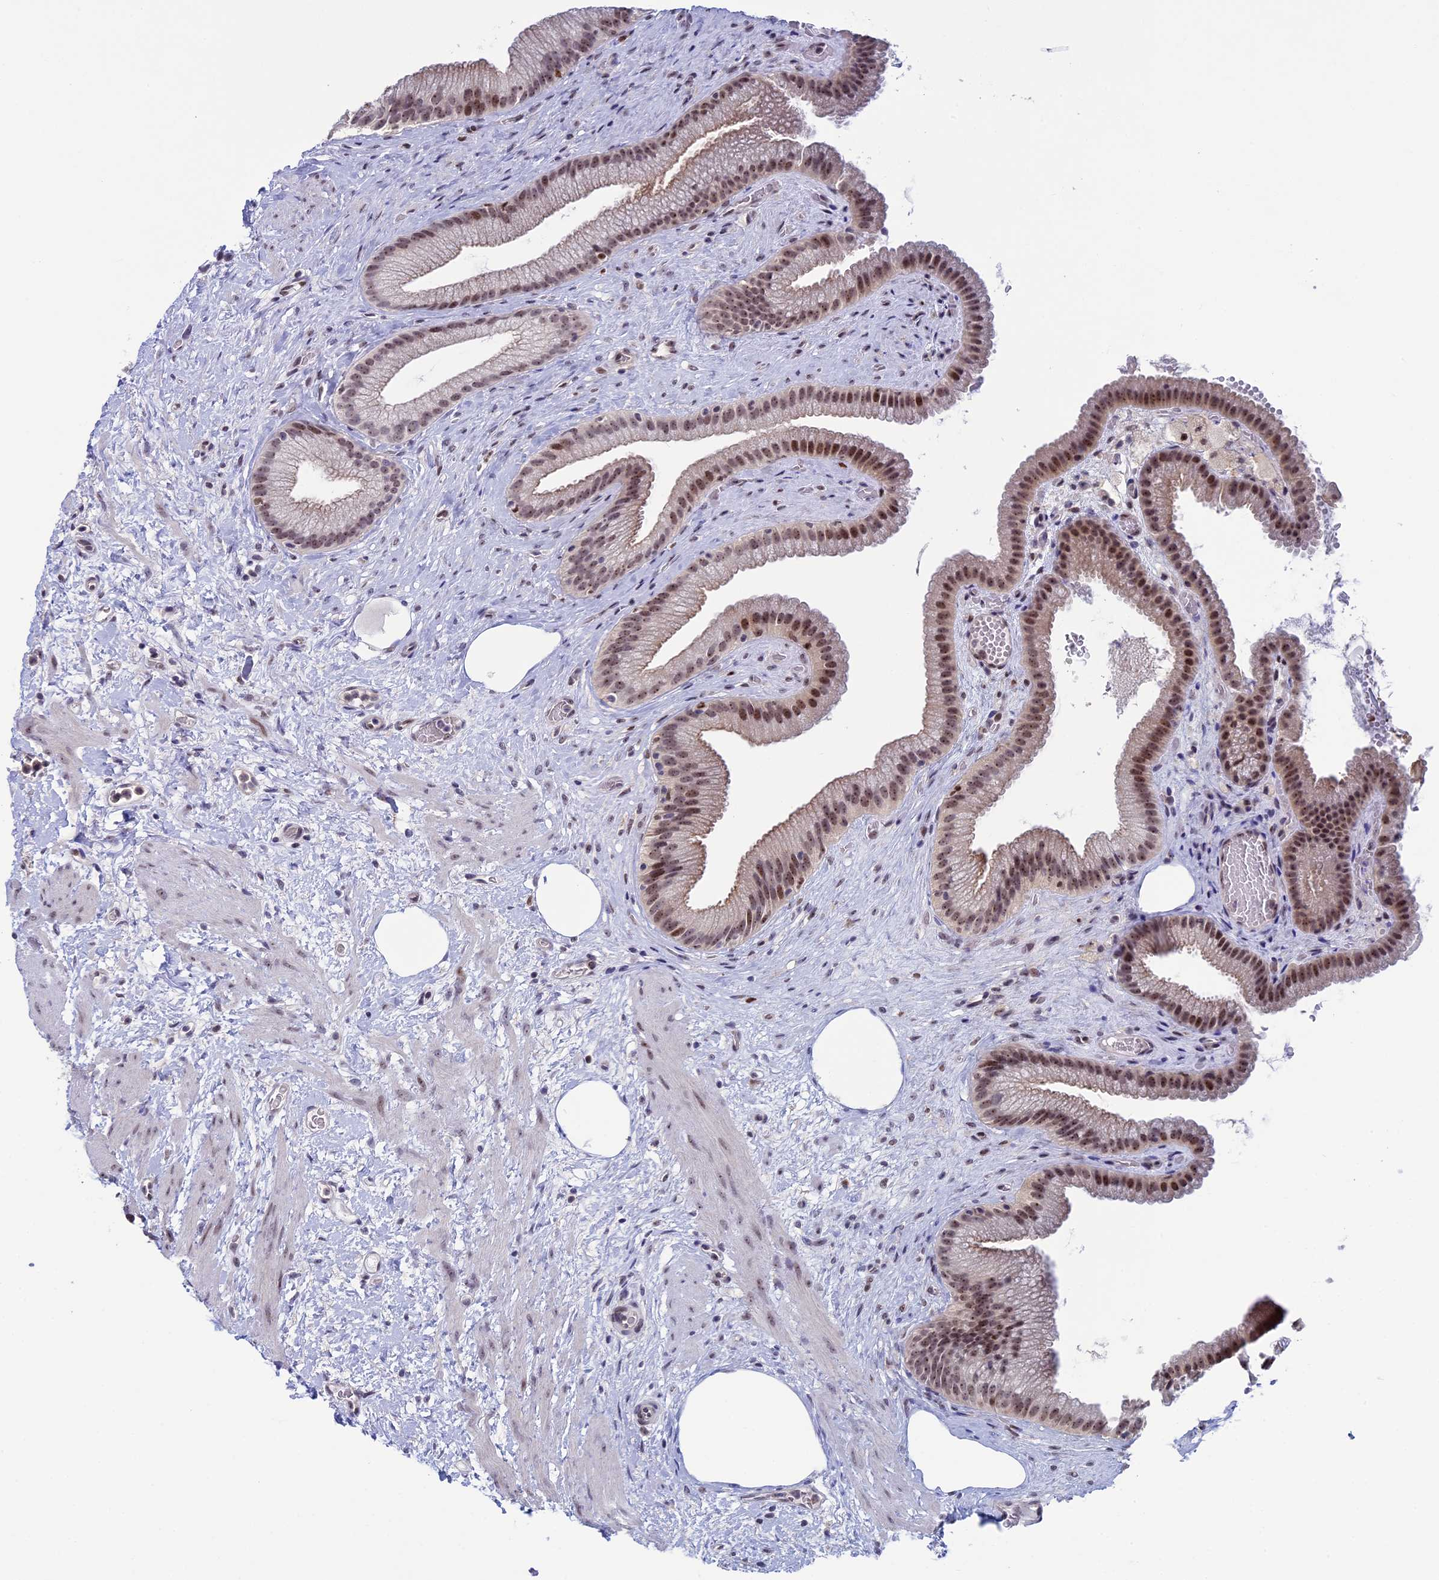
{"staining": {"intensity": "strong", "quantity": ">75%", "location": "nuclear"}, "tissue": "gallbladder", "cell_type": "Glandular cells", "image_type": "normal", "snomed": [{"axis": "morphology", "description": "Normal tissue, NOS"}, {"axis": "morphology", "description": "Inflammation, NOS"}, {"axis": "topography", "description": "Gallbladder"}], "caption": "Gallbladder was stained to show a protein in brown. There is high levels of strong nuclear staining in about >75% of glandular cells.", "gene": "CCDC86", "patient": {"sex": "male", "age": 51}}